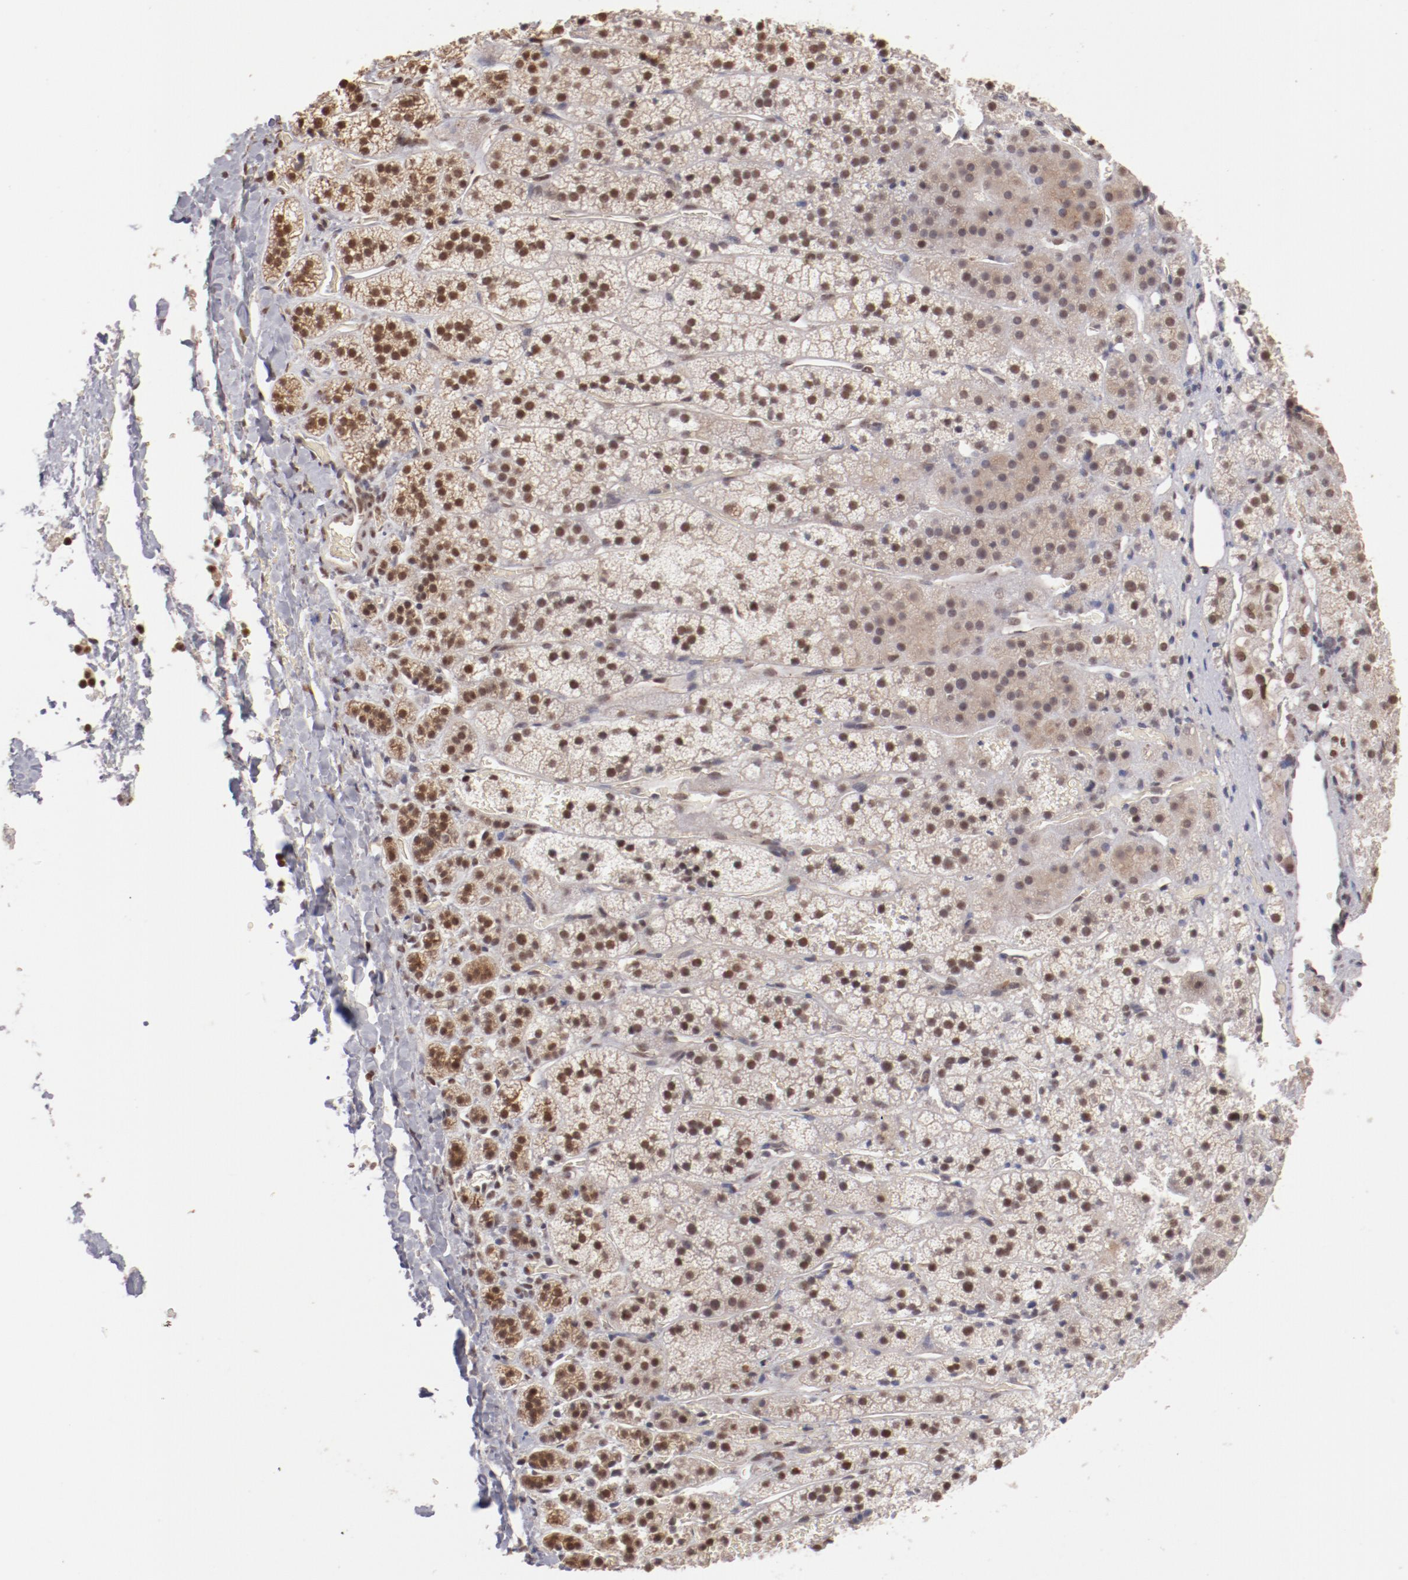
{"staining": {"intensity": "moderate", "quantity": ">75%", "location": "cytoplasmic/membranous,nuclear"}, "tissue": "adrenal gland", "cell_type": "Glandular cells", "image_type": "normal", "snomed": [{"axis": "morphology", "description": "Normal tissue, NOS"}, {"axis": "topography", "description": "Adrenal gland"}], "caption": "An IHC photomicrograph of unremarkable tissue is shown. Protein staining in brown labels moderate cytoplasmic/membranous,nuclear positivity in adrenal gland within glandular cells.", "gene": "NFE2", "patient": {"sex": "female", "age": 44}}